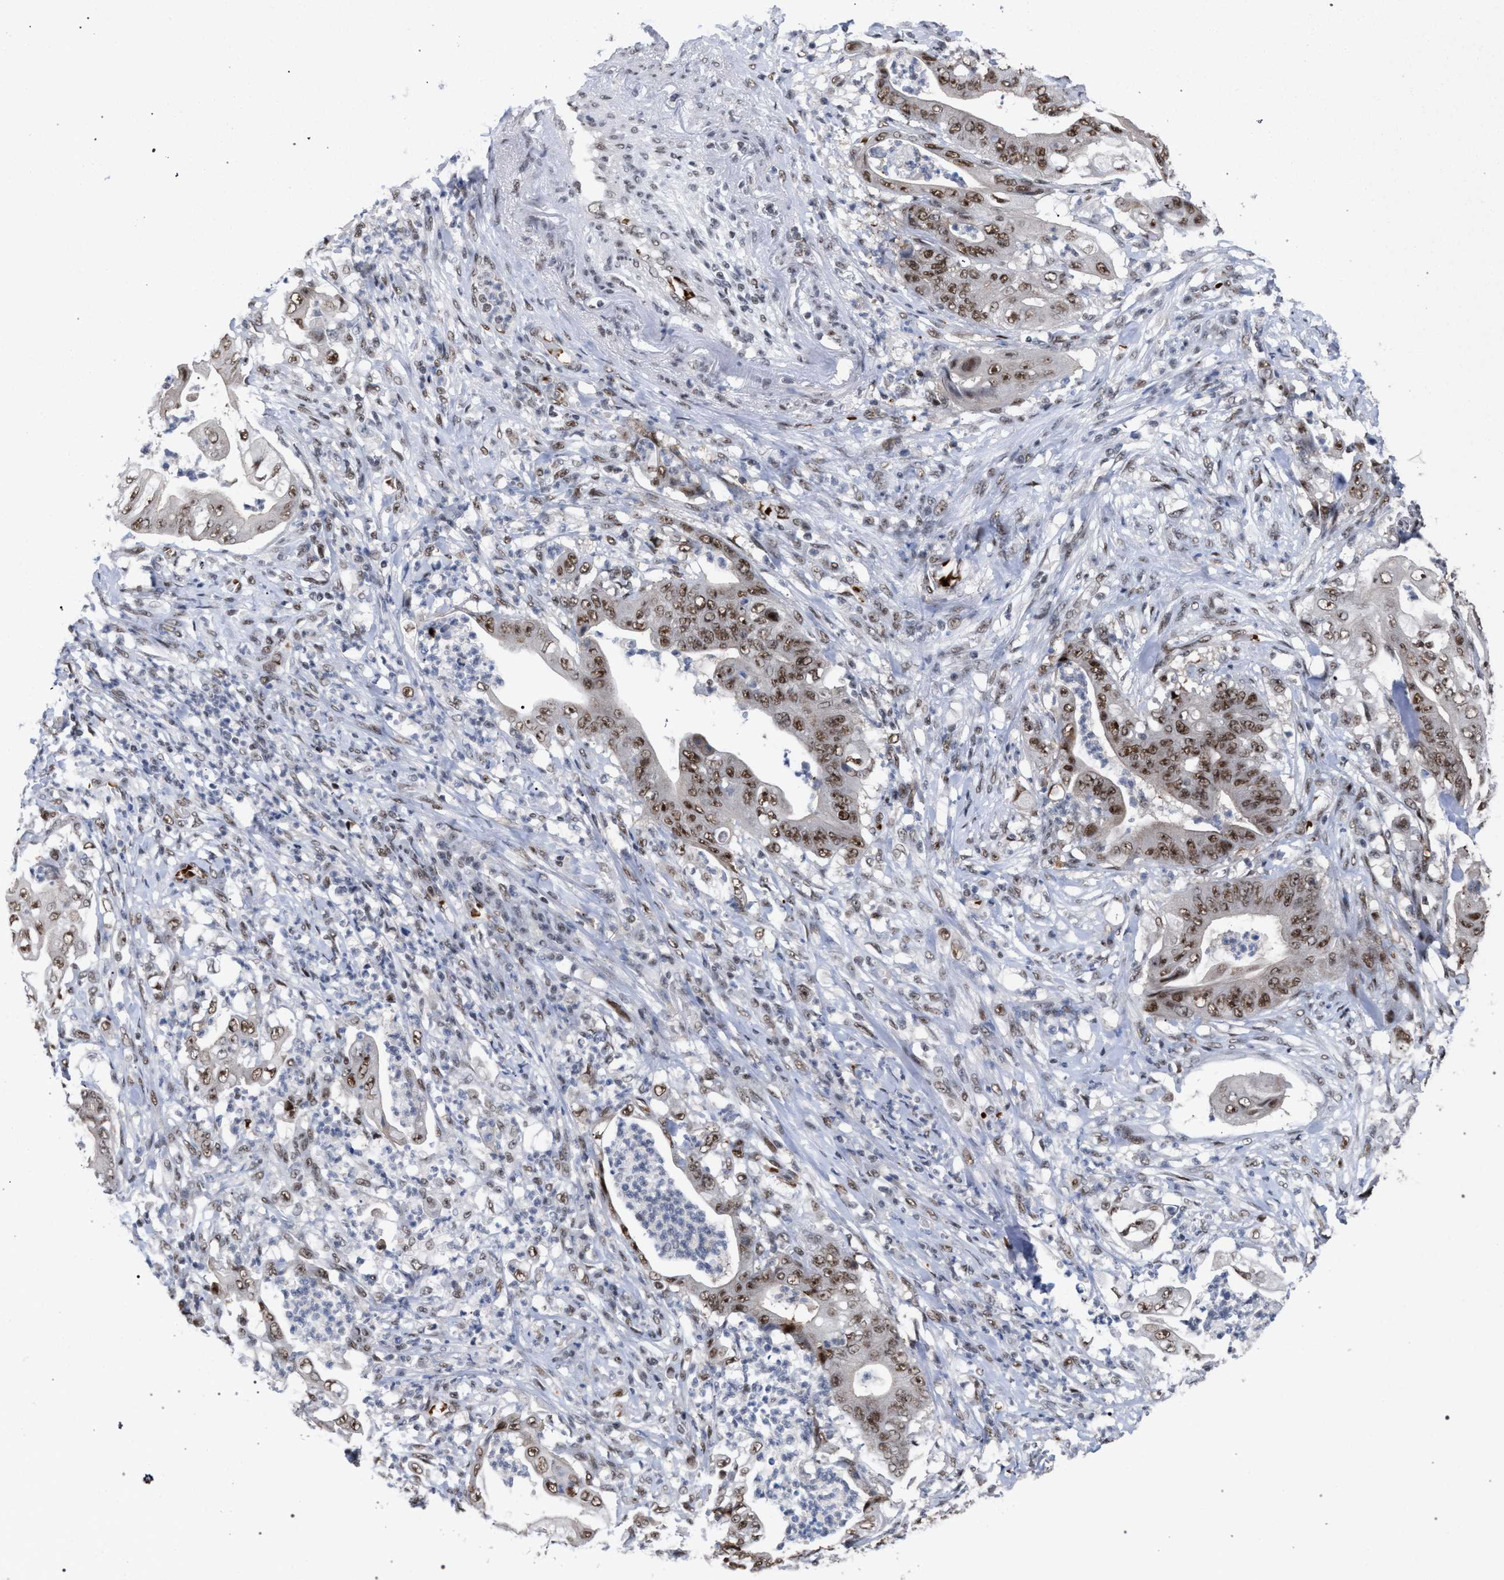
{"staining": {"intensity": "moderate", "quantity": ">75%", "location": "nuclear"}, "tissue": "stomach cancer", "cell_type": "Tumor cells", "image_type": "cancer", "snomed": [{"axis": "morphology", "description": "Adenocarcinoma, NOS"}, {"axis": "topography", "description": "Stomach"}], "caption": "A histopathology image of stomach cancer stained for a protein displays moderate nuclear brown staining in tumor cells. Nuclei are stained in blue.", "gene": "SCAF4", "patient": {"sex": "female", "age": 73}}